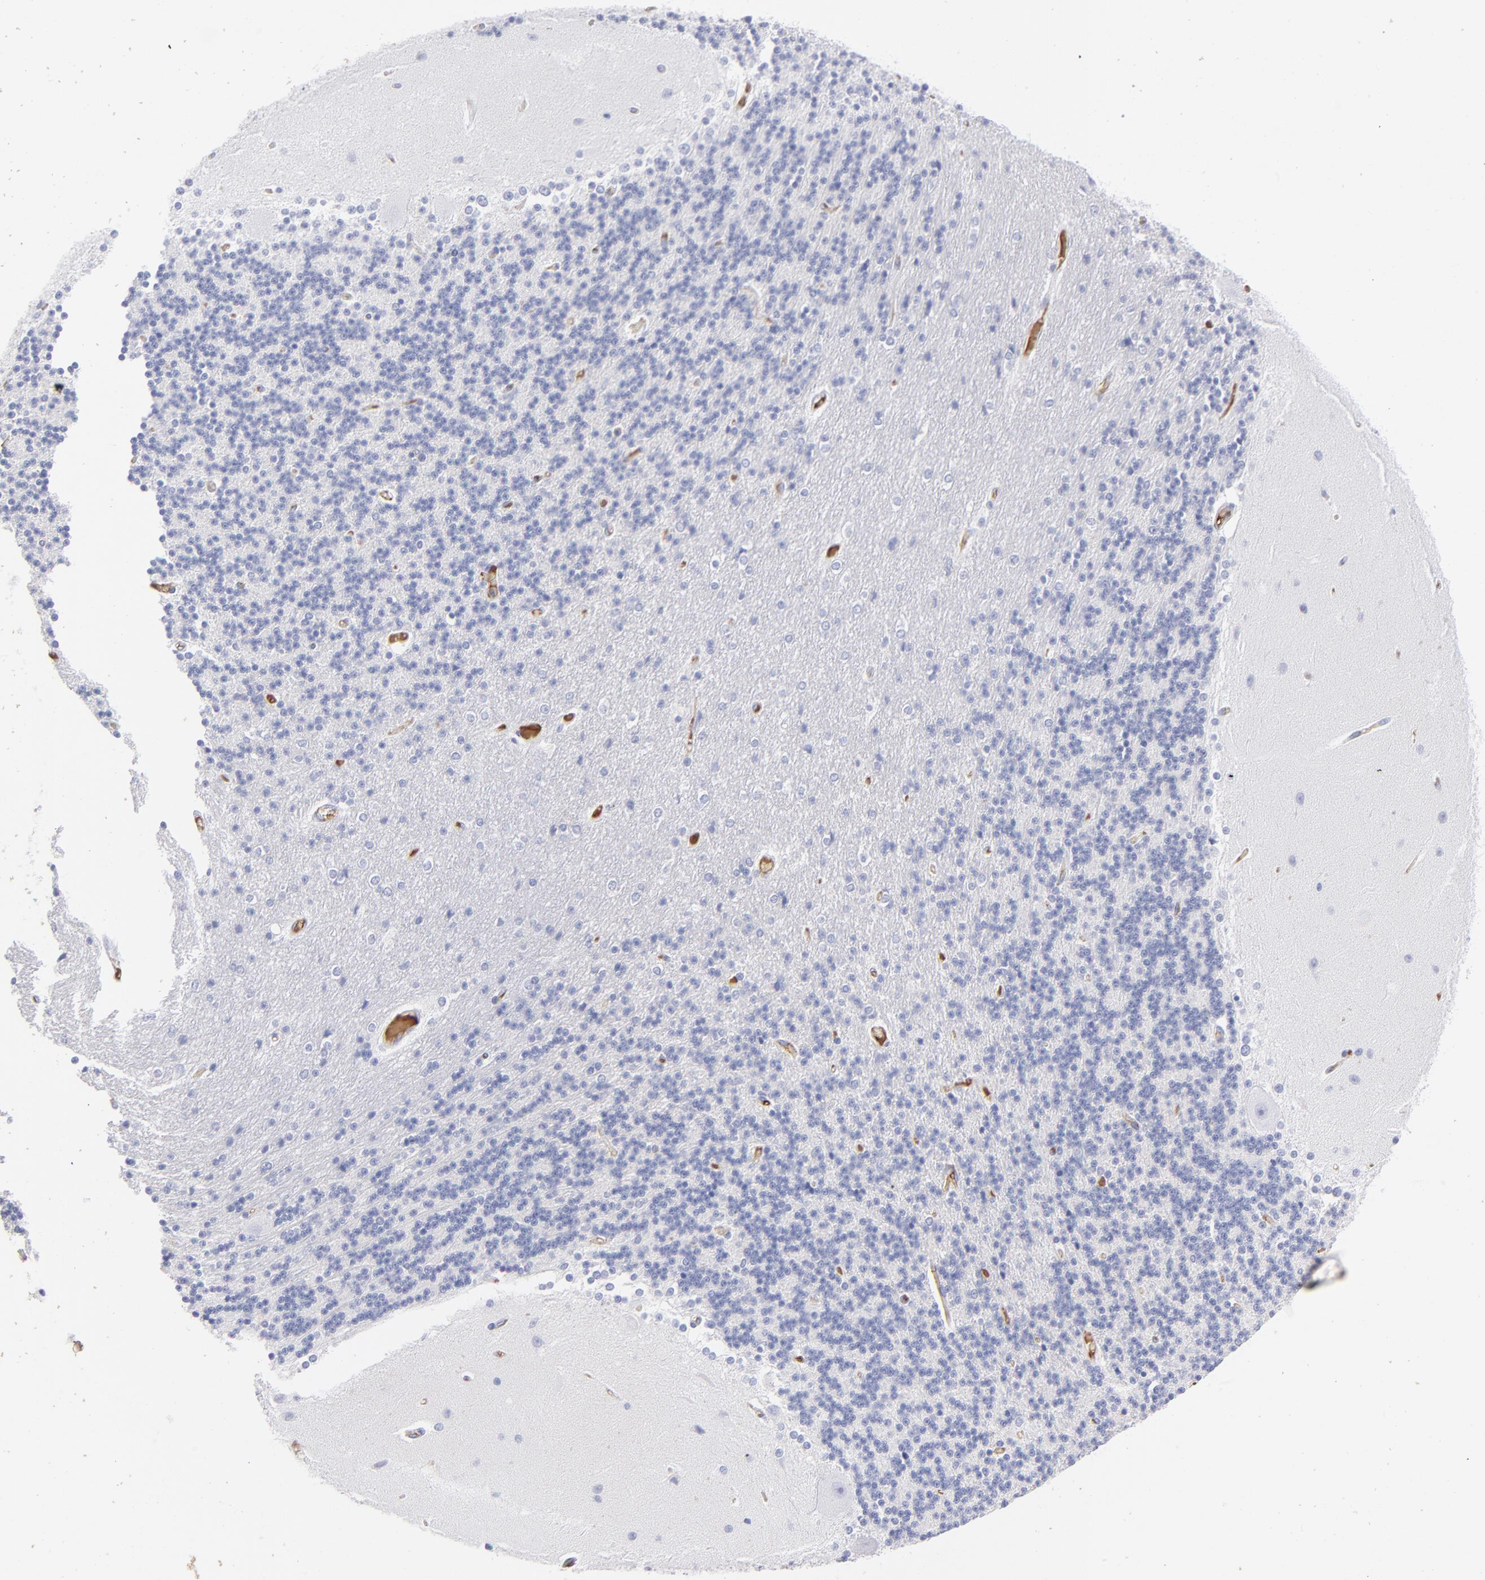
{"staining": {"intensity": "negative", "quantity": "none", "location": "none"}, "tissue": "cerebellum", "cell_type": "Cells in granular layer", "image_type": "normal", "snomed": [{"axis": "morphology", "description": "Normal tissue, NOS"}, {"axis": "topography", "description": "Cerebellum"}], "caption": "Immunohistochemistry (IHC) histopathology image of unremarkable cerebellum: cerebellum stained with DAB displays no significant protein staining in cells in granular layer.", "gene": "HP", "patient": {"sex": "female", "age": 54}}